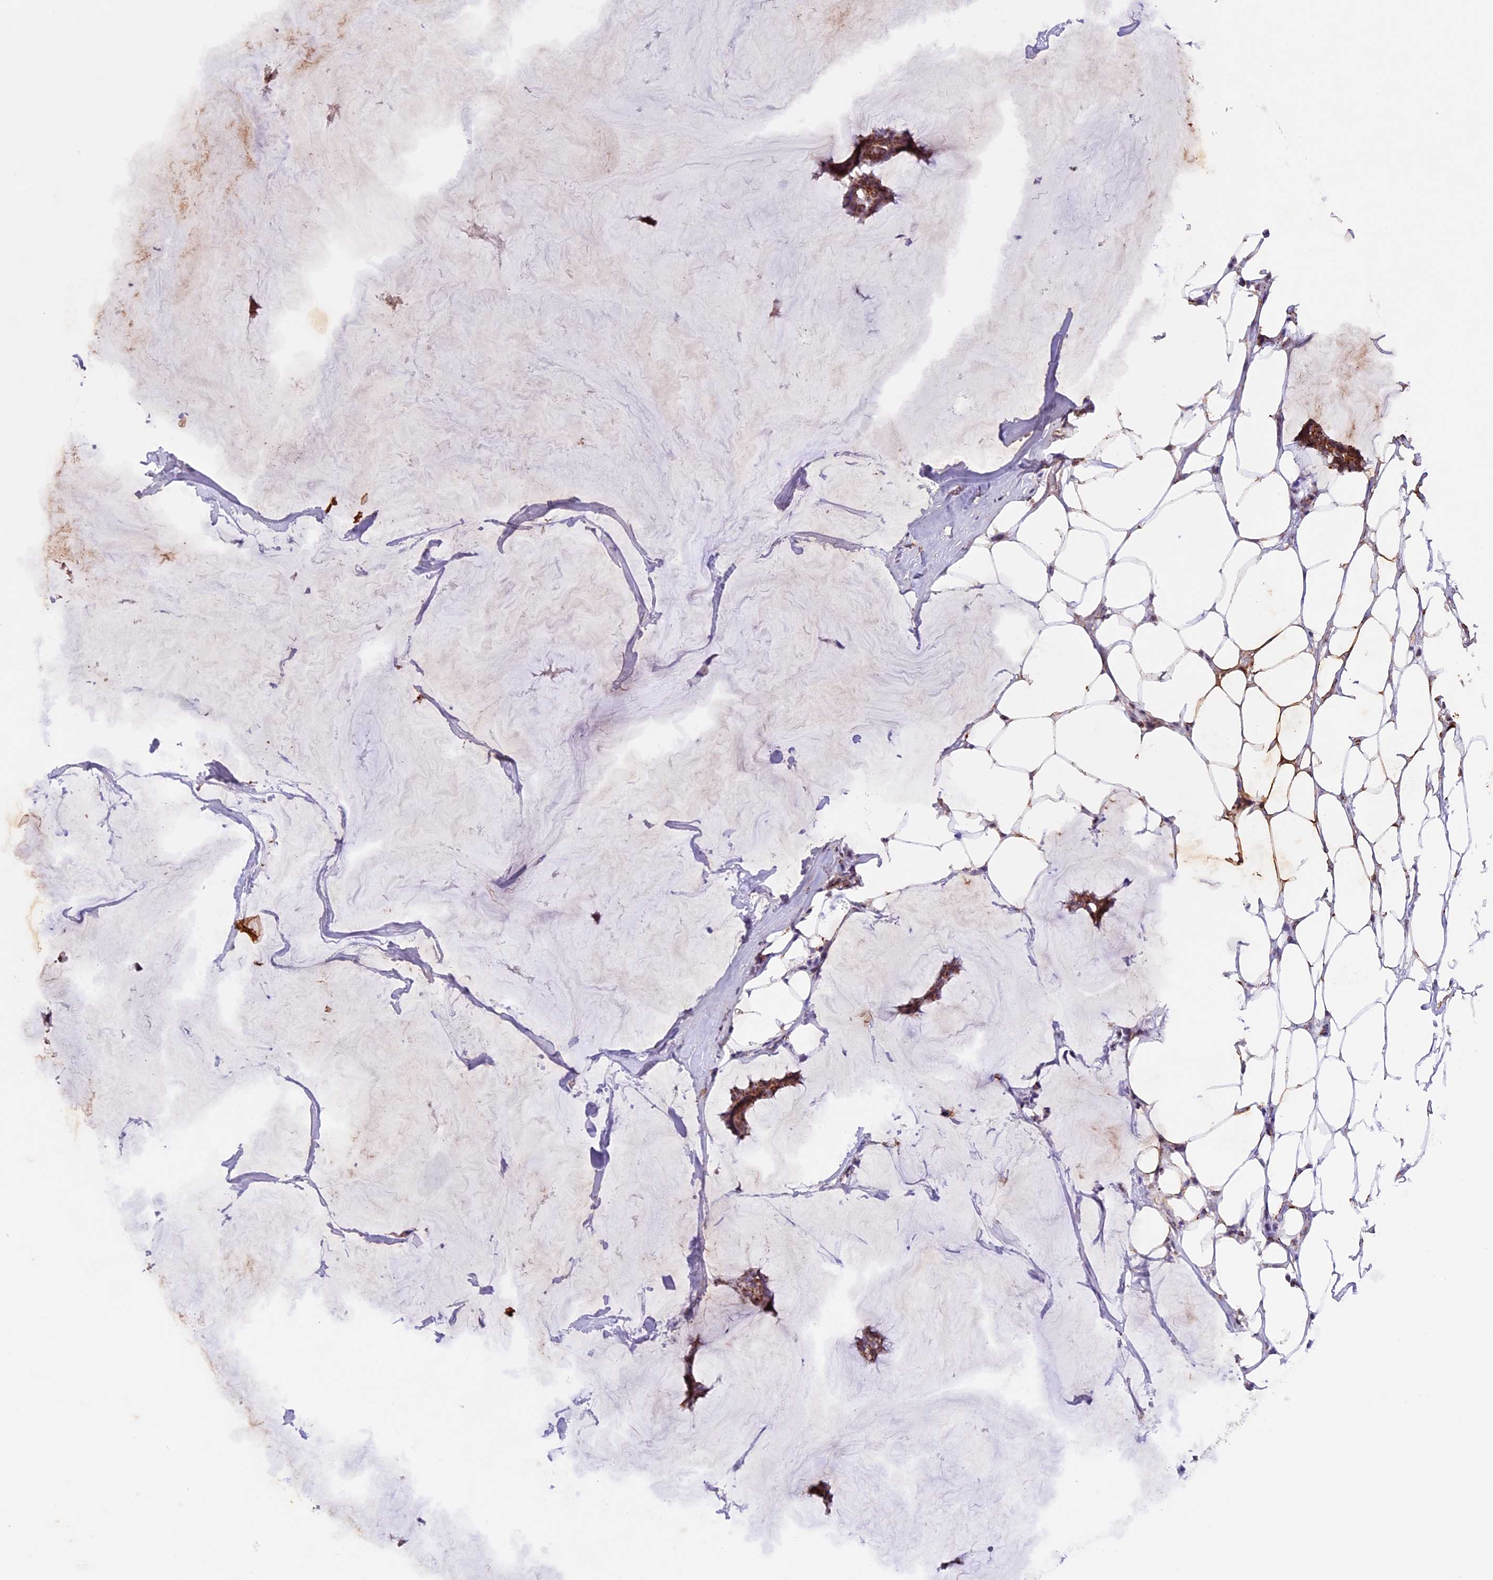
{"staining": {"intensity": "moderate", "quantity": ">75%", "location": "cytoplasmic/membranous"}, "tissue": "breast cancer", "cell_type": "Tumor cells", "image_type": "cancer", "snomed": [{"axis": "morphology", "description": "Duct carcinoma"}, {"axis": "topography", "description": "Breast"}], "caption": "A brown stain shows moderate cytoplasmic/membranous positivity of a protein in breast cancer tumor cells.", "gene": "TFAM", "patient": {"sex": "female", "age": 93}}